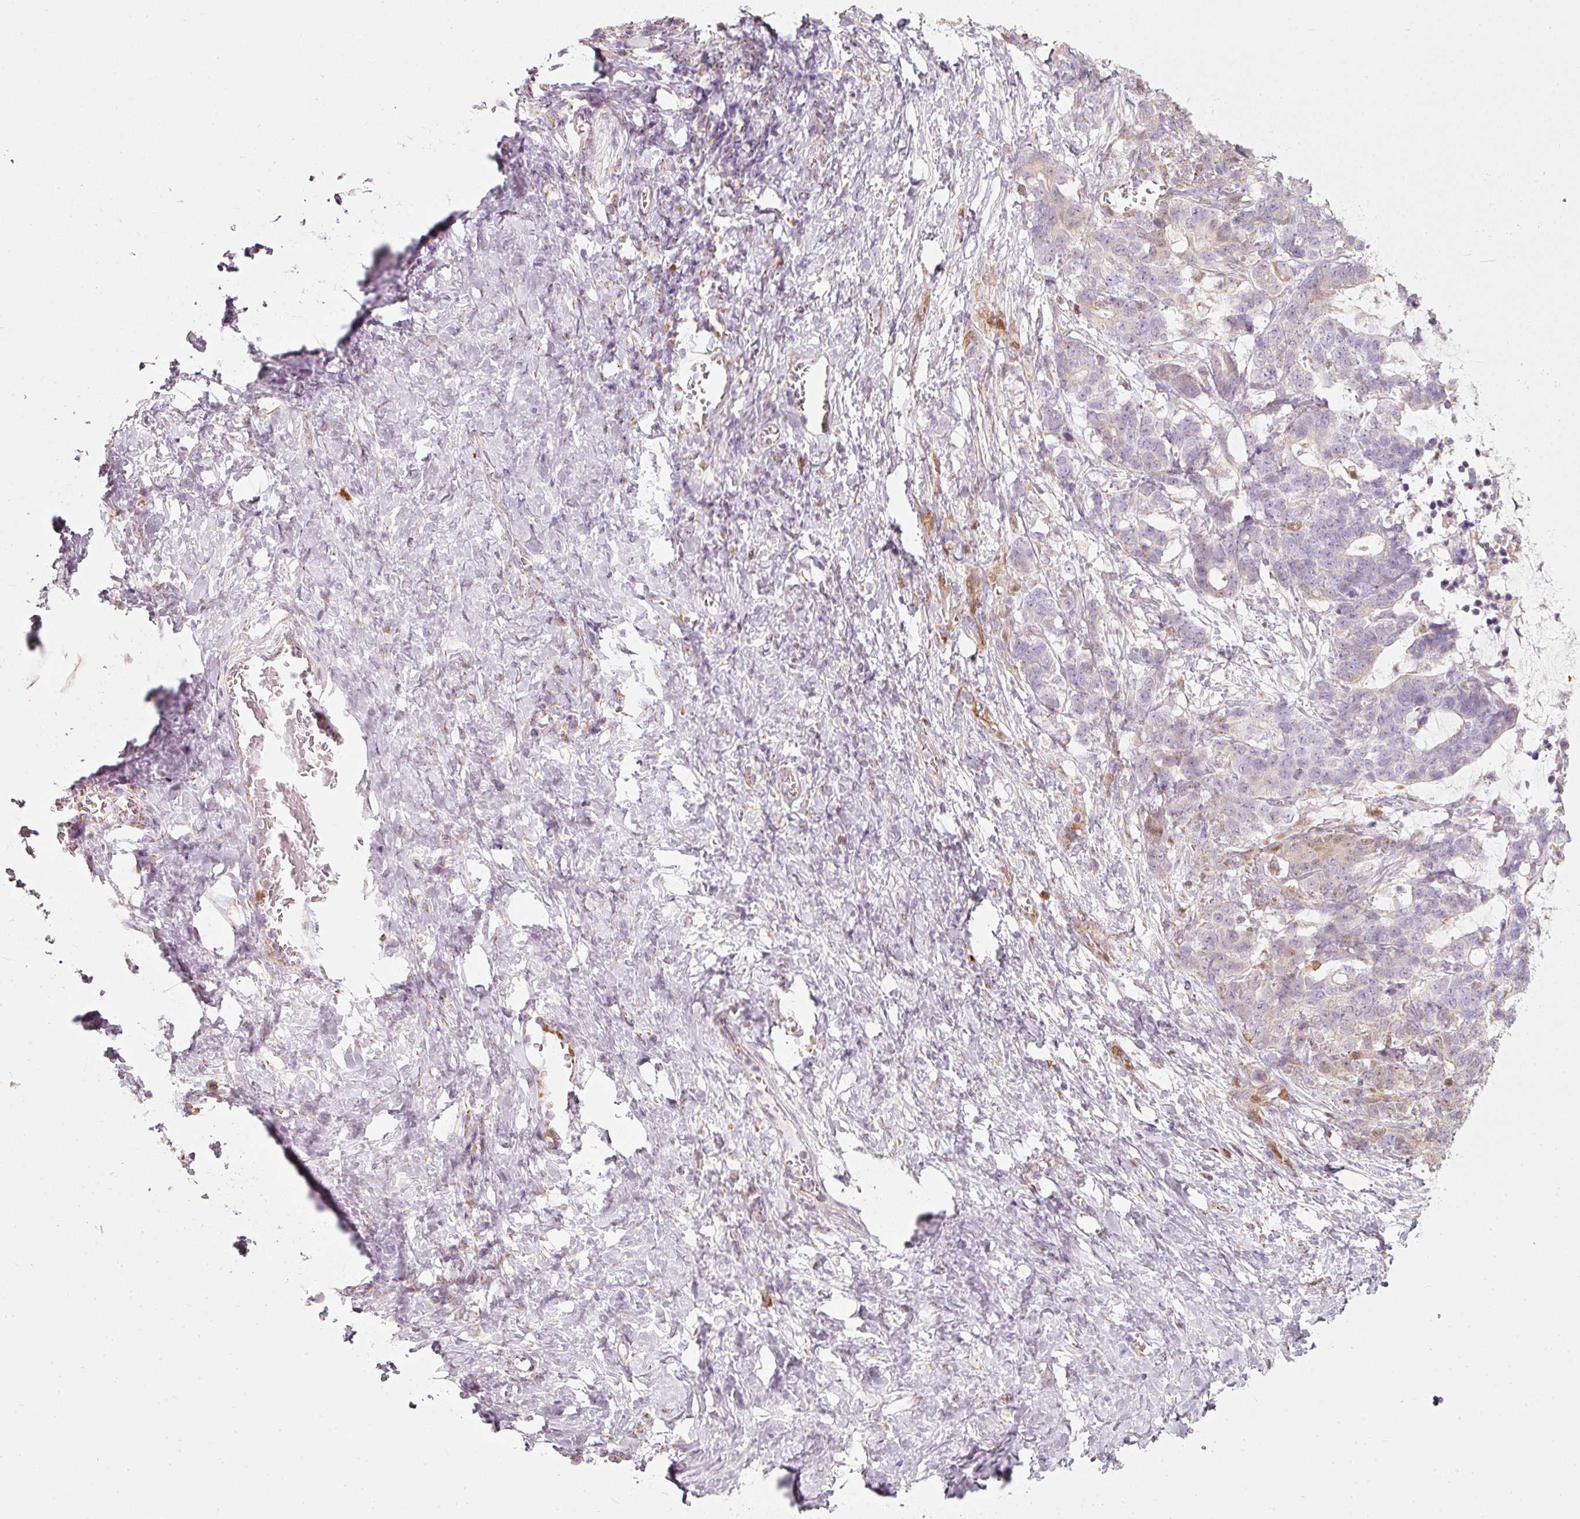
{"staining": {"intensity": "negative", "quantity": "none", "location": "none"}, "tissue": "stomach cancer", "cell_type": "Tumor cells", "image_type": "cancer", "snomed": [{"axis": "morphology", "description": "Normal tissue, NOS"}, {"axis": "morphology", "description": "Adenocarcinoma, NOS"}, {"axis": "topography", "description": "Stomach"}], "caption": "Image shows no protein expression in tumor cells of stomach adenocarcinoma tissue.", "gene": "DUT", "patient": {"sex": "female", "age": 64}}